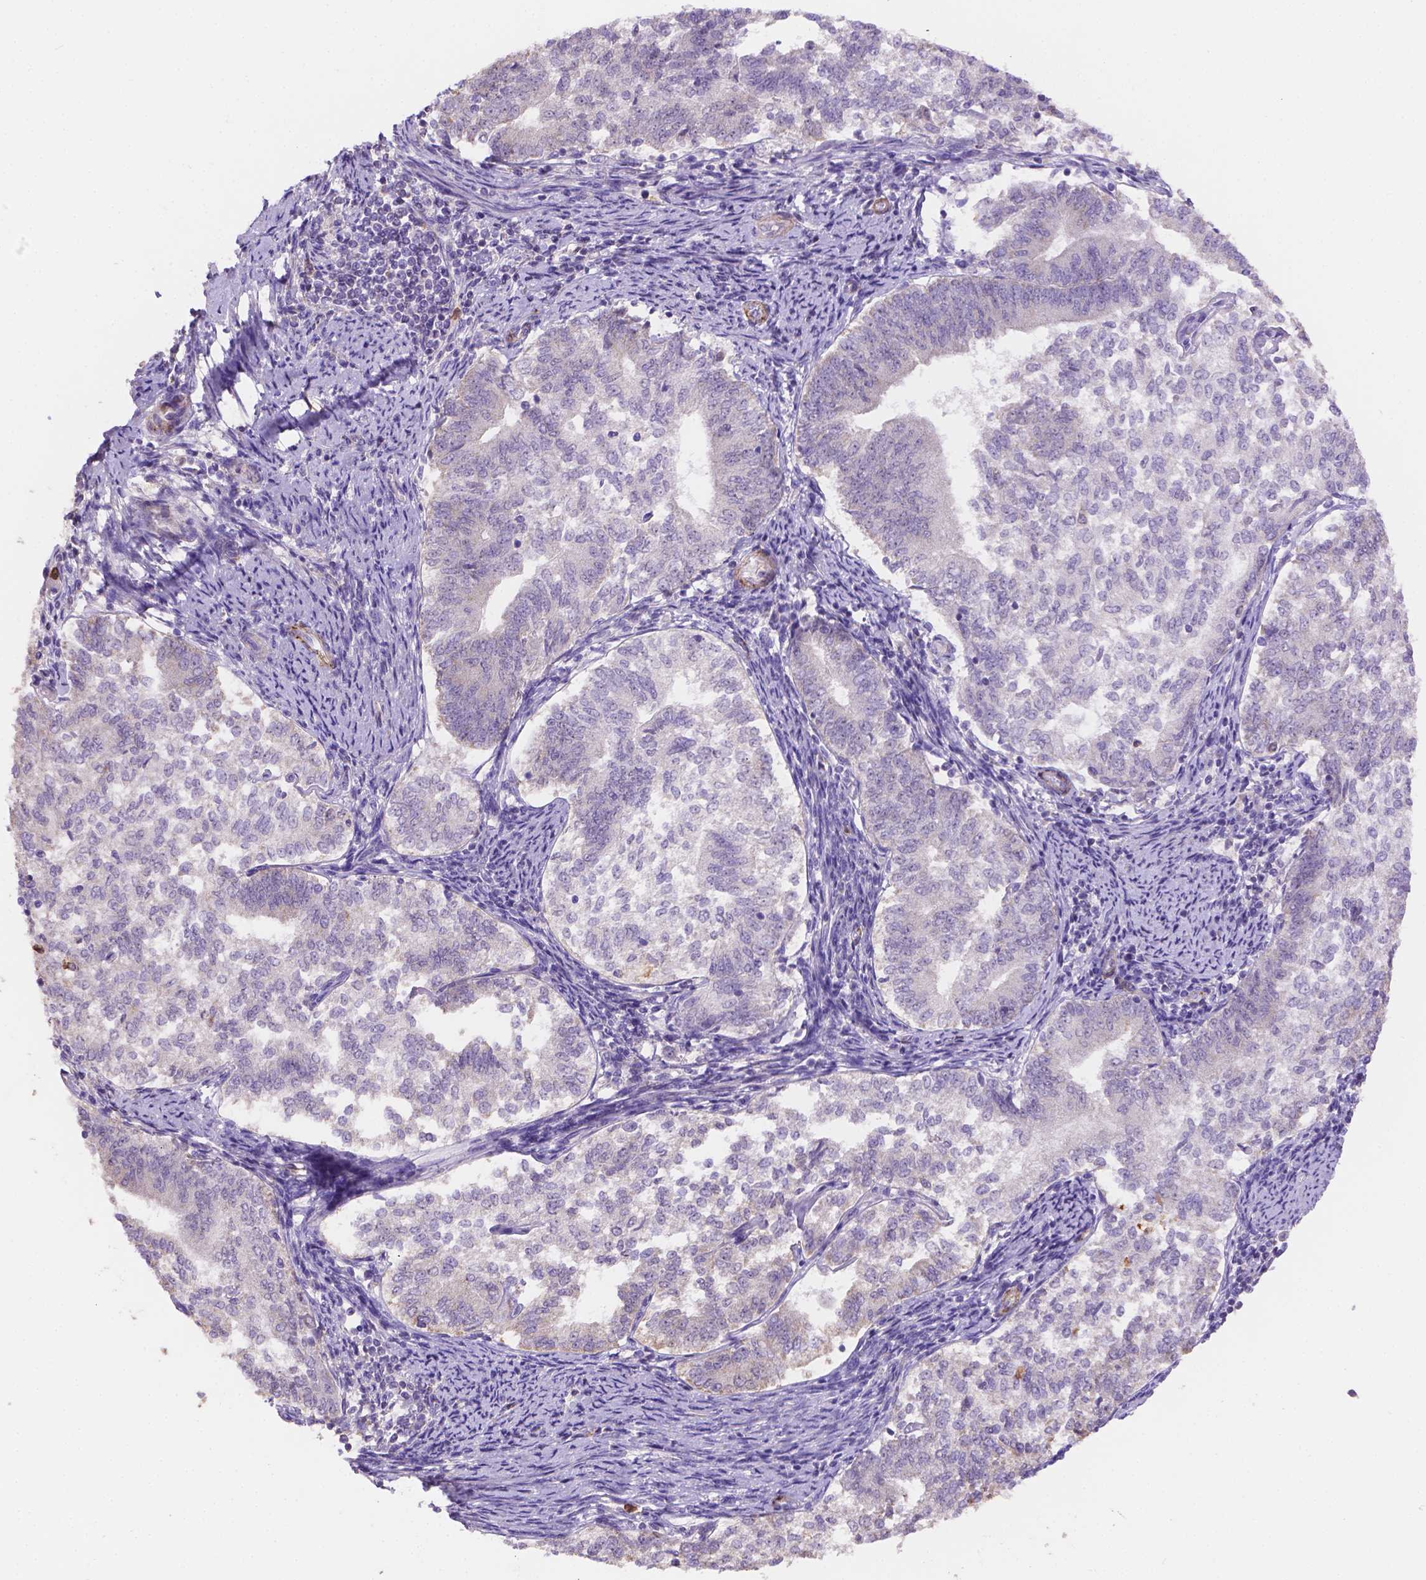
{"staining": {"intensity": "negative", "quantity": "none", "location": "none"}, "tissue": "endometrial cancer", "cell_type": "Tumor cells", "image_type": "cancer", "snomed": [{"axis": "morphology", "description": "Adenocarcinoma, NOS"}, {"axis": "topography", "description": "Endometrium"}], "caption": "Tumor cells show no significant protein staining in endometrial adenocarcinoma.", "gene": "NXPE2", "patient": {"sex": "female", "age": 65}}